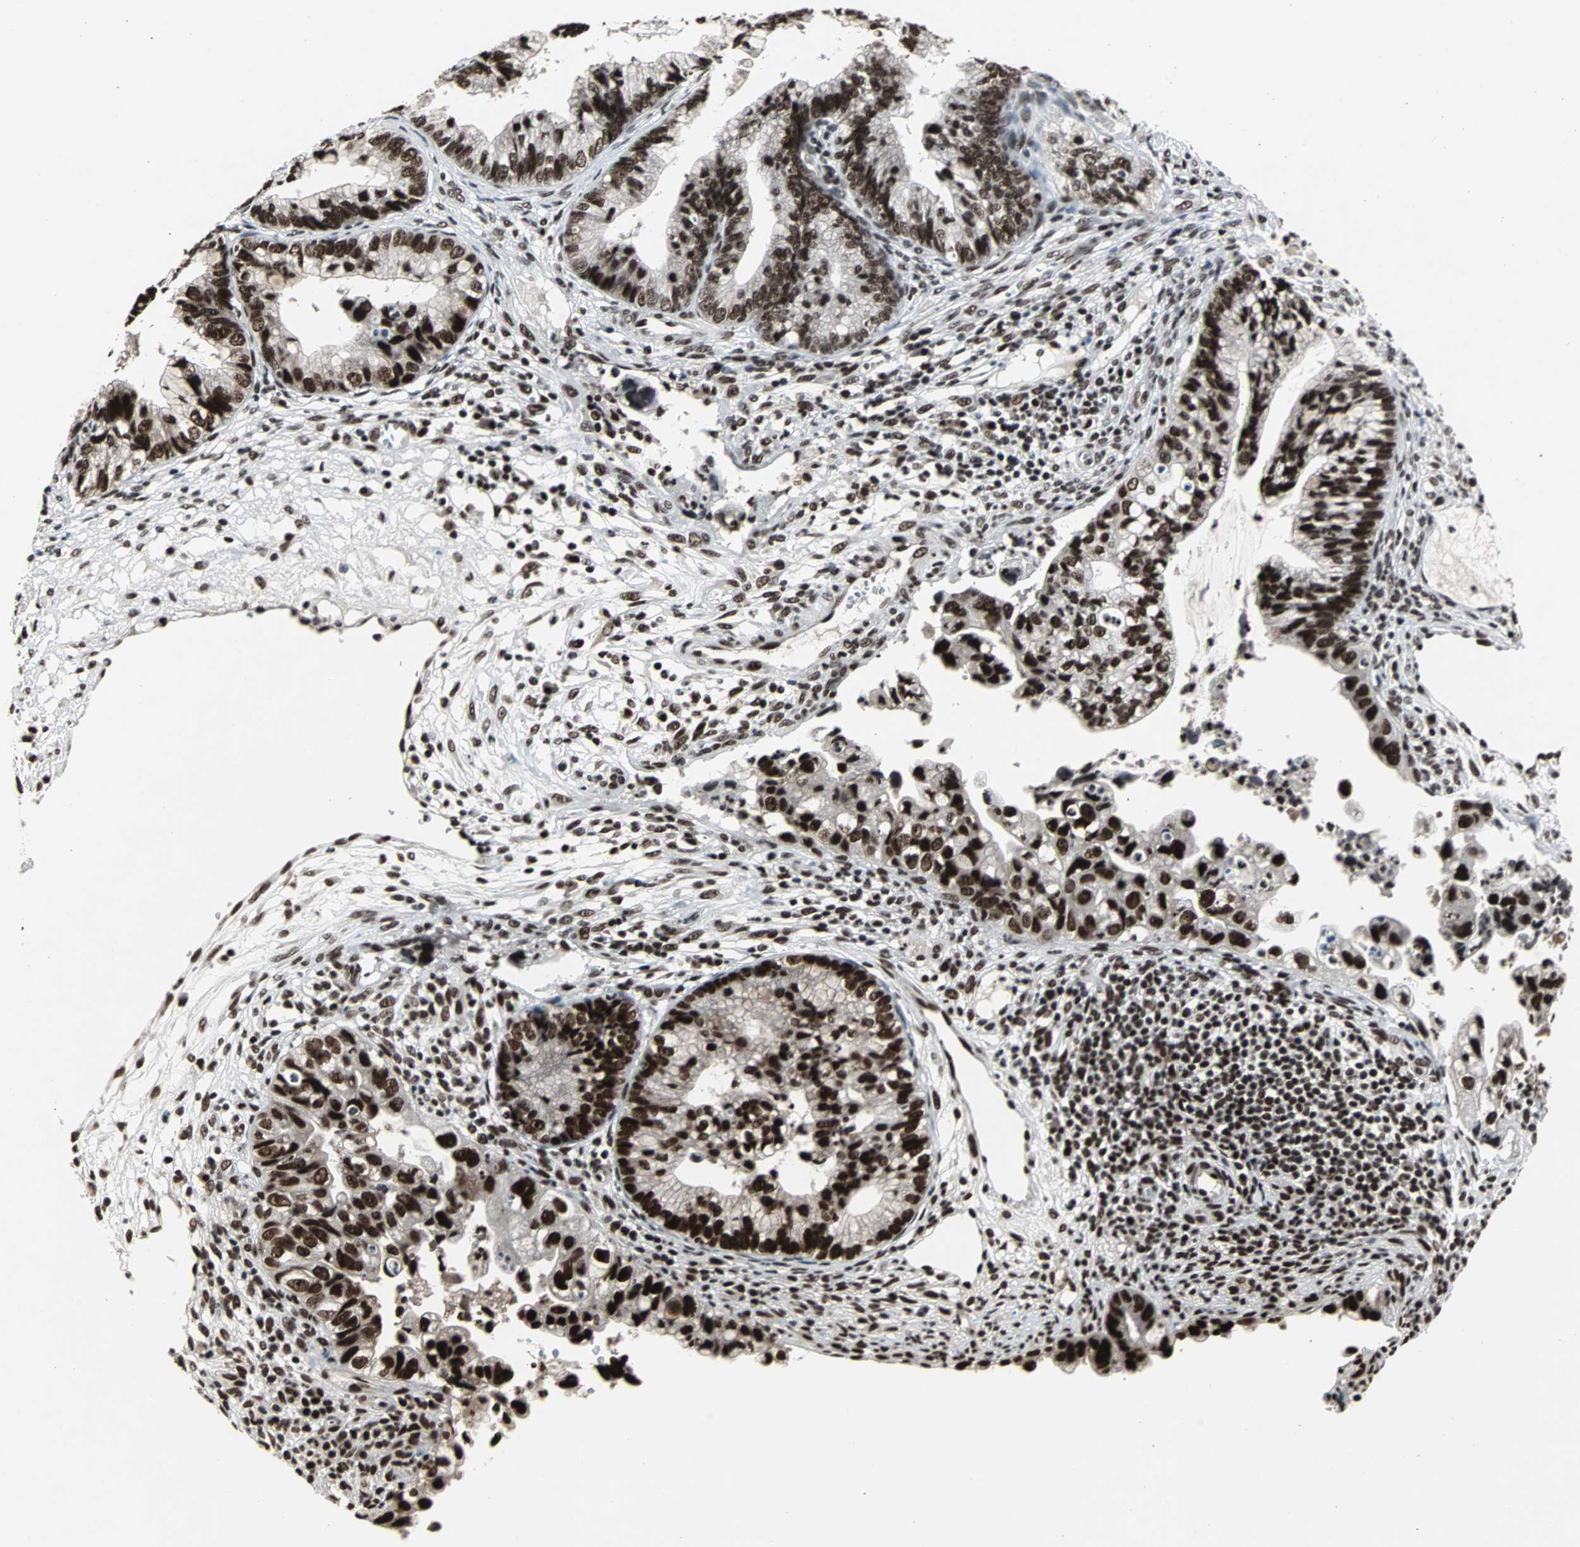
{"staining": {"intensity": "strong", "quantity": ">75%", "location": "nuclear"}, "tissue": "cervical cancer", "cell_type": "Tumor cells", "image_type": "cancer", "snomed": [{"axis": "morphology", "description": "Adenocarcinoma, NOS"}, {"axis": "topography", "description": "Cervix"}], "caption": "The image reveals immunohistochemical staining of adenocarcinoma (cervical). There is strong nuclear expression is seen in about >75% of tumor cells.", "gene": "PNKP", "patient": {"sex": "female", "age": 44}}